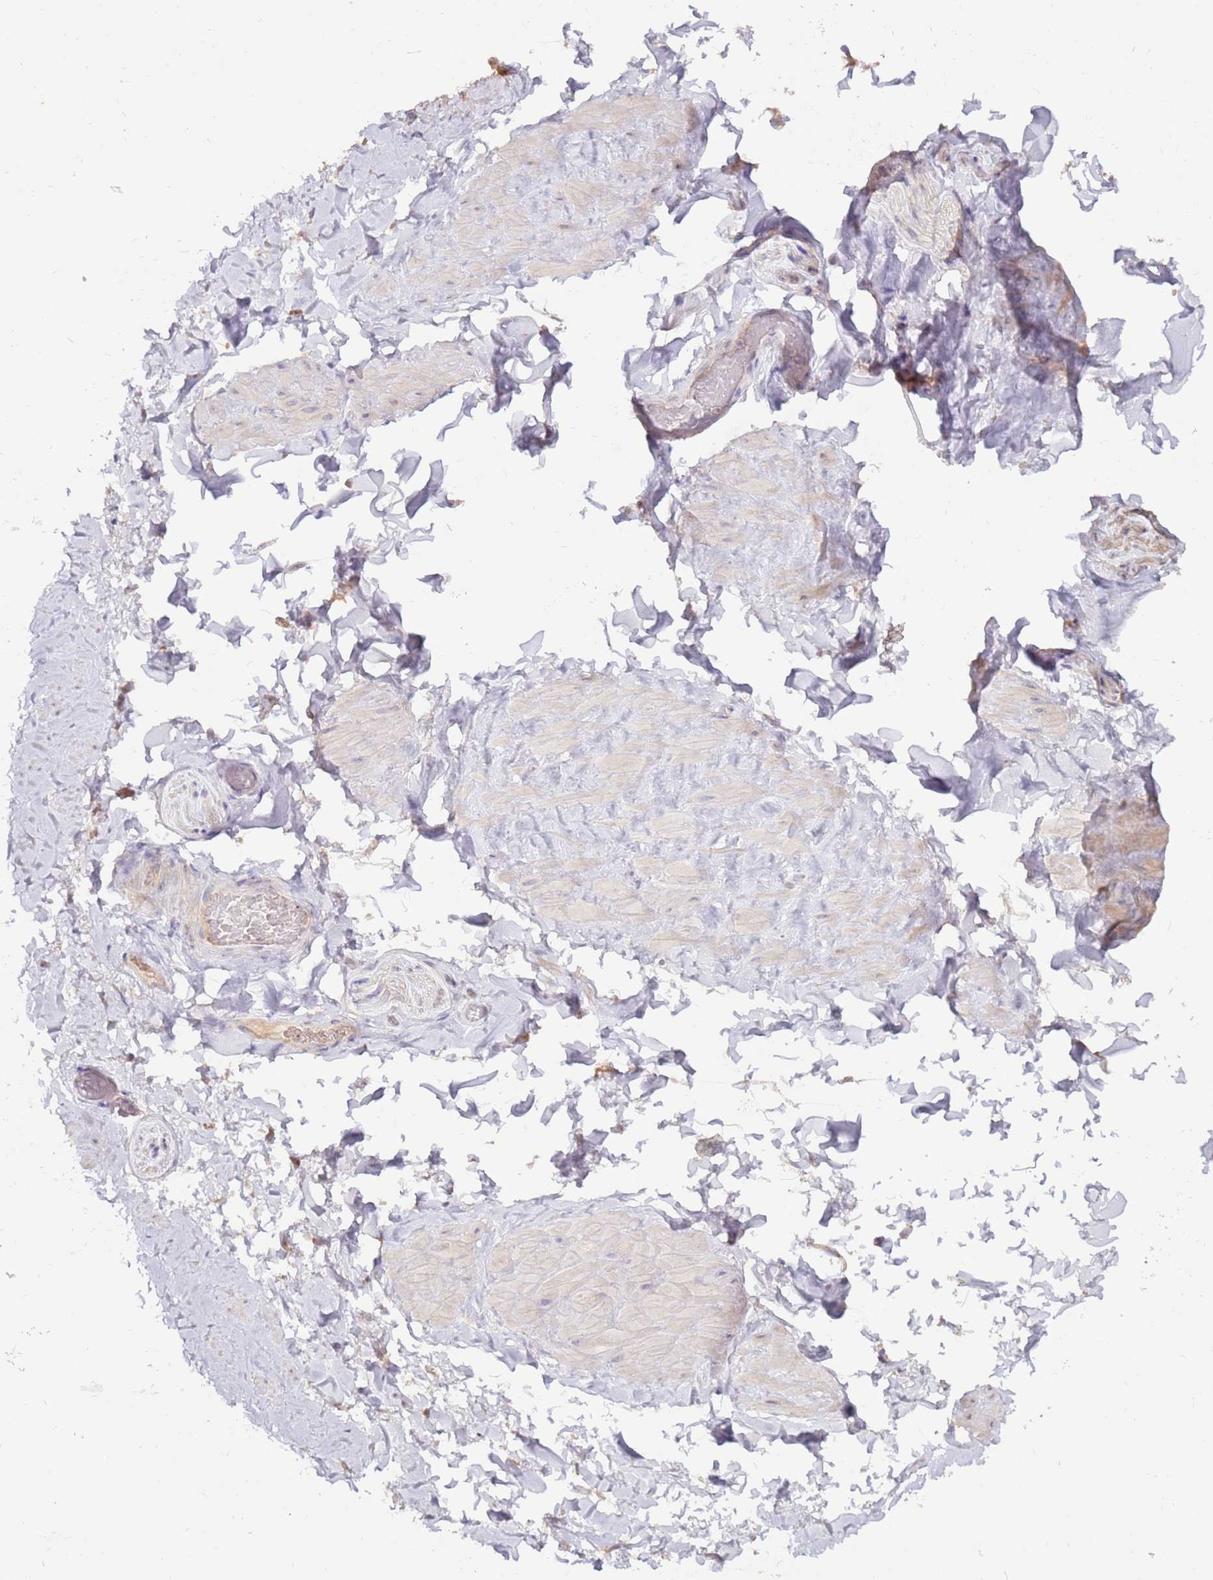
{"staining": {"intensity": "negative", "quantity": "none", "location": "none"}, "tissue": "adipose tissue", "cell_type": "Adipocytes", "image_type": "normal", "snomed": [{"axis": "morphology", "description": "Normal tissue, NOS"}, {"axis": "topography", "description": "Soft tissue"}, {"axis": "topography", "description": "Vascular tissue"}], "caption": "IHC histopathology image of benign adipose tissue: adipose tissue stained with DAB (3,3'-diaminobenzidine) demonstrates no significant protein positivity in adipocytes.", "gene": "SLC44A4", "patient": {"sex": "male", "age": 41}}